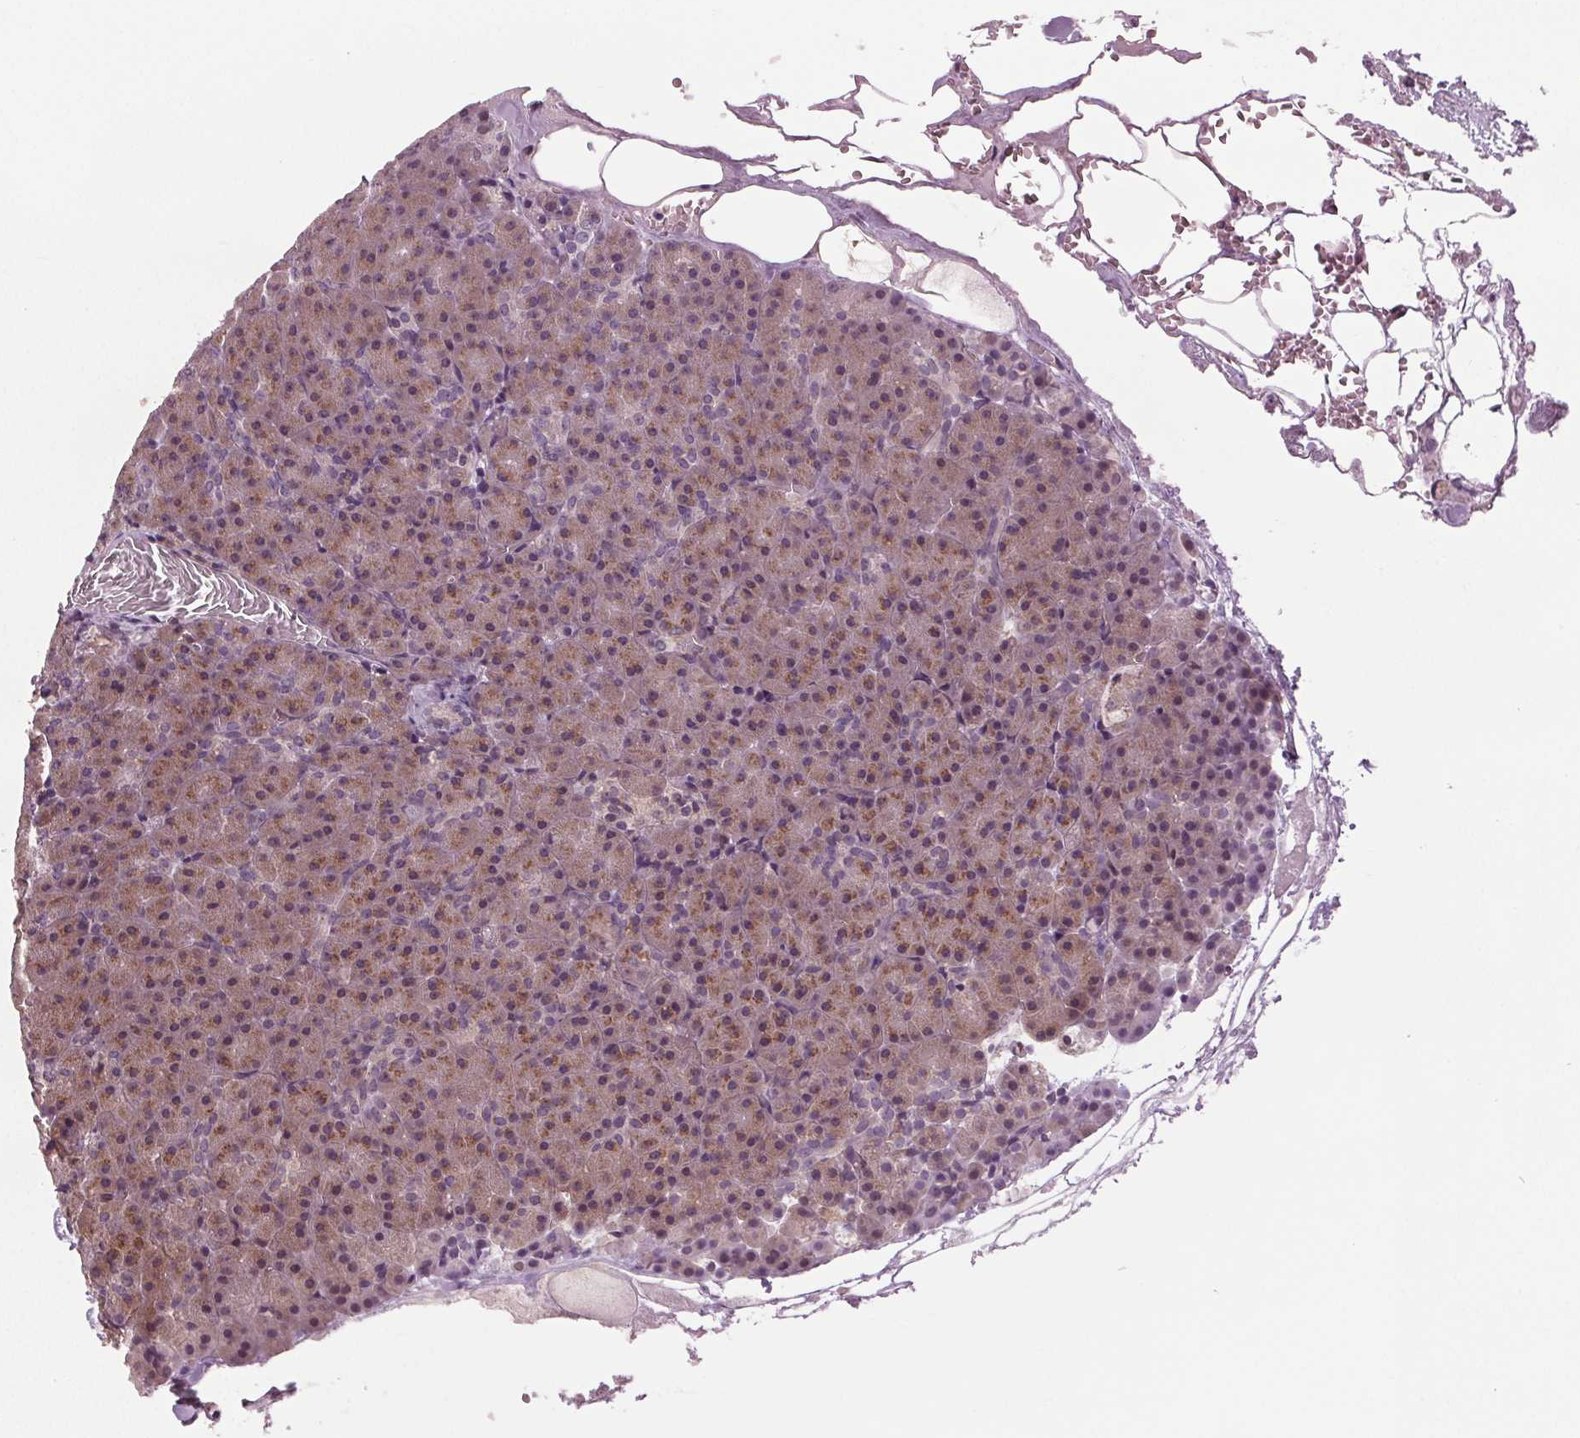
{"staining": {"intensity": "weak", "quantity": "25%-75%", "location": "cytoplasmic/membranous"}, "tissue": "pancreas", "cell_type": "Exocrine glandular cells", "image_type": "normal", "snomed": [{"axis": "morphology", "description": "Normal tissue, NOS"}, {"axis": "topography", "description": "Pancreas"}], "caption": "Immunohistochemistry staining of benign pancreas, which shows low levels of weak cytoplasmic/membranous expression in approximately 25%-75% of exocrine glandular cells indicating weak cytoplasmic/membranous protein staining. The staining was performed using DAB (brown) for protein detection and nuclei were counterstained in hematoxylin (blue).", "gene": "BSDC1", "patient": {"sex": "female", "age": 74}}